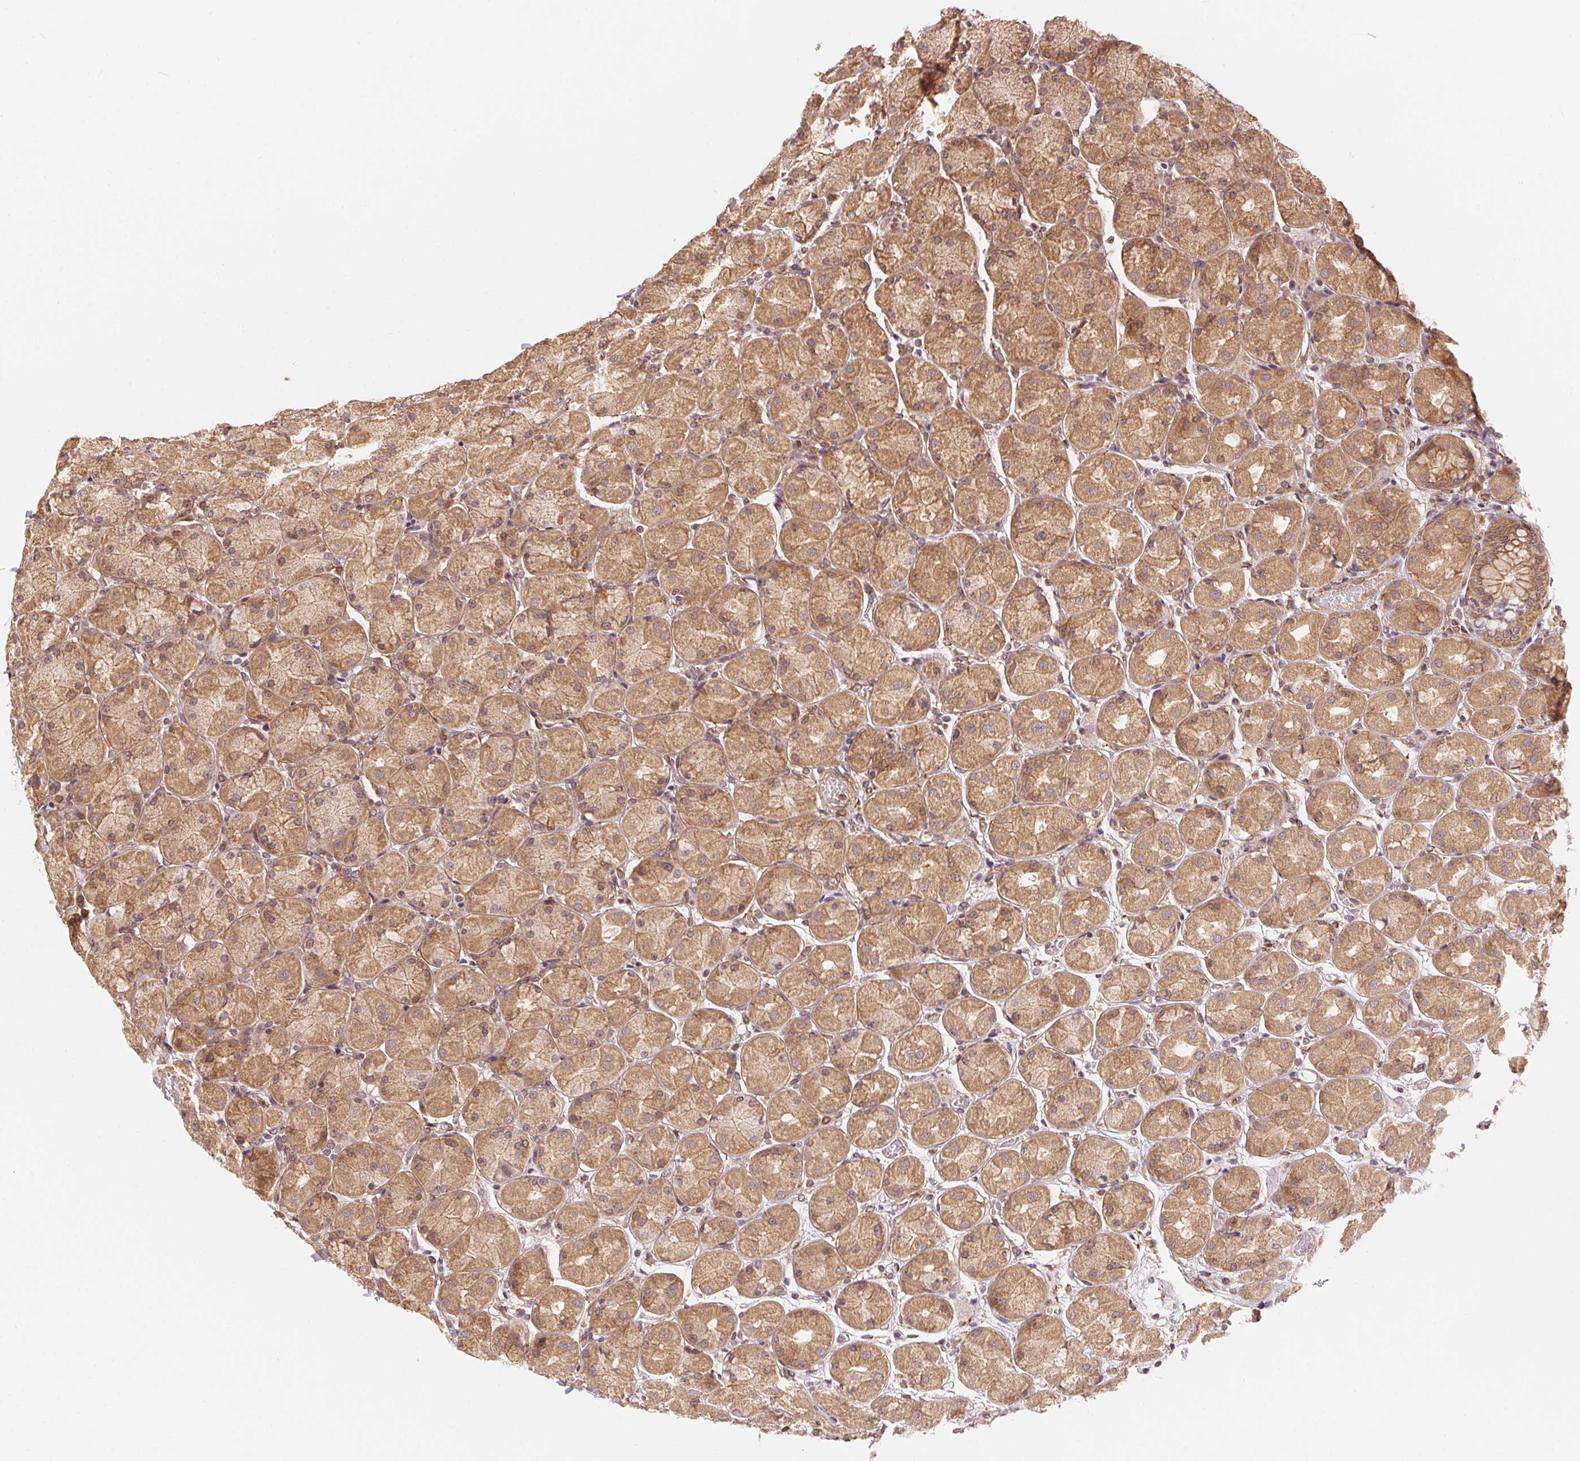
{"staining": {"intensity": "moderate", "quantity": ">75%", "location": "cytoplasmic/membranous"}, "tissue": "stomach", "cell_type": "Glandular cells", "image_type": "normal", "snomed": [{"axis": "morphology", "description": "Normal tissue, NOS"}, {"axis": "topography", "description": "Stomach, upper"}], "caption": "Brown immunohistochemical staining in benign human stomach demonstrates moderate cytoplasmic/membranous expression in about >75% of glandular cells. (IHC, brightfield microscopy, high magnification).", "gene": "STRN4", "patient": {"sex": "female", "age": 56}}